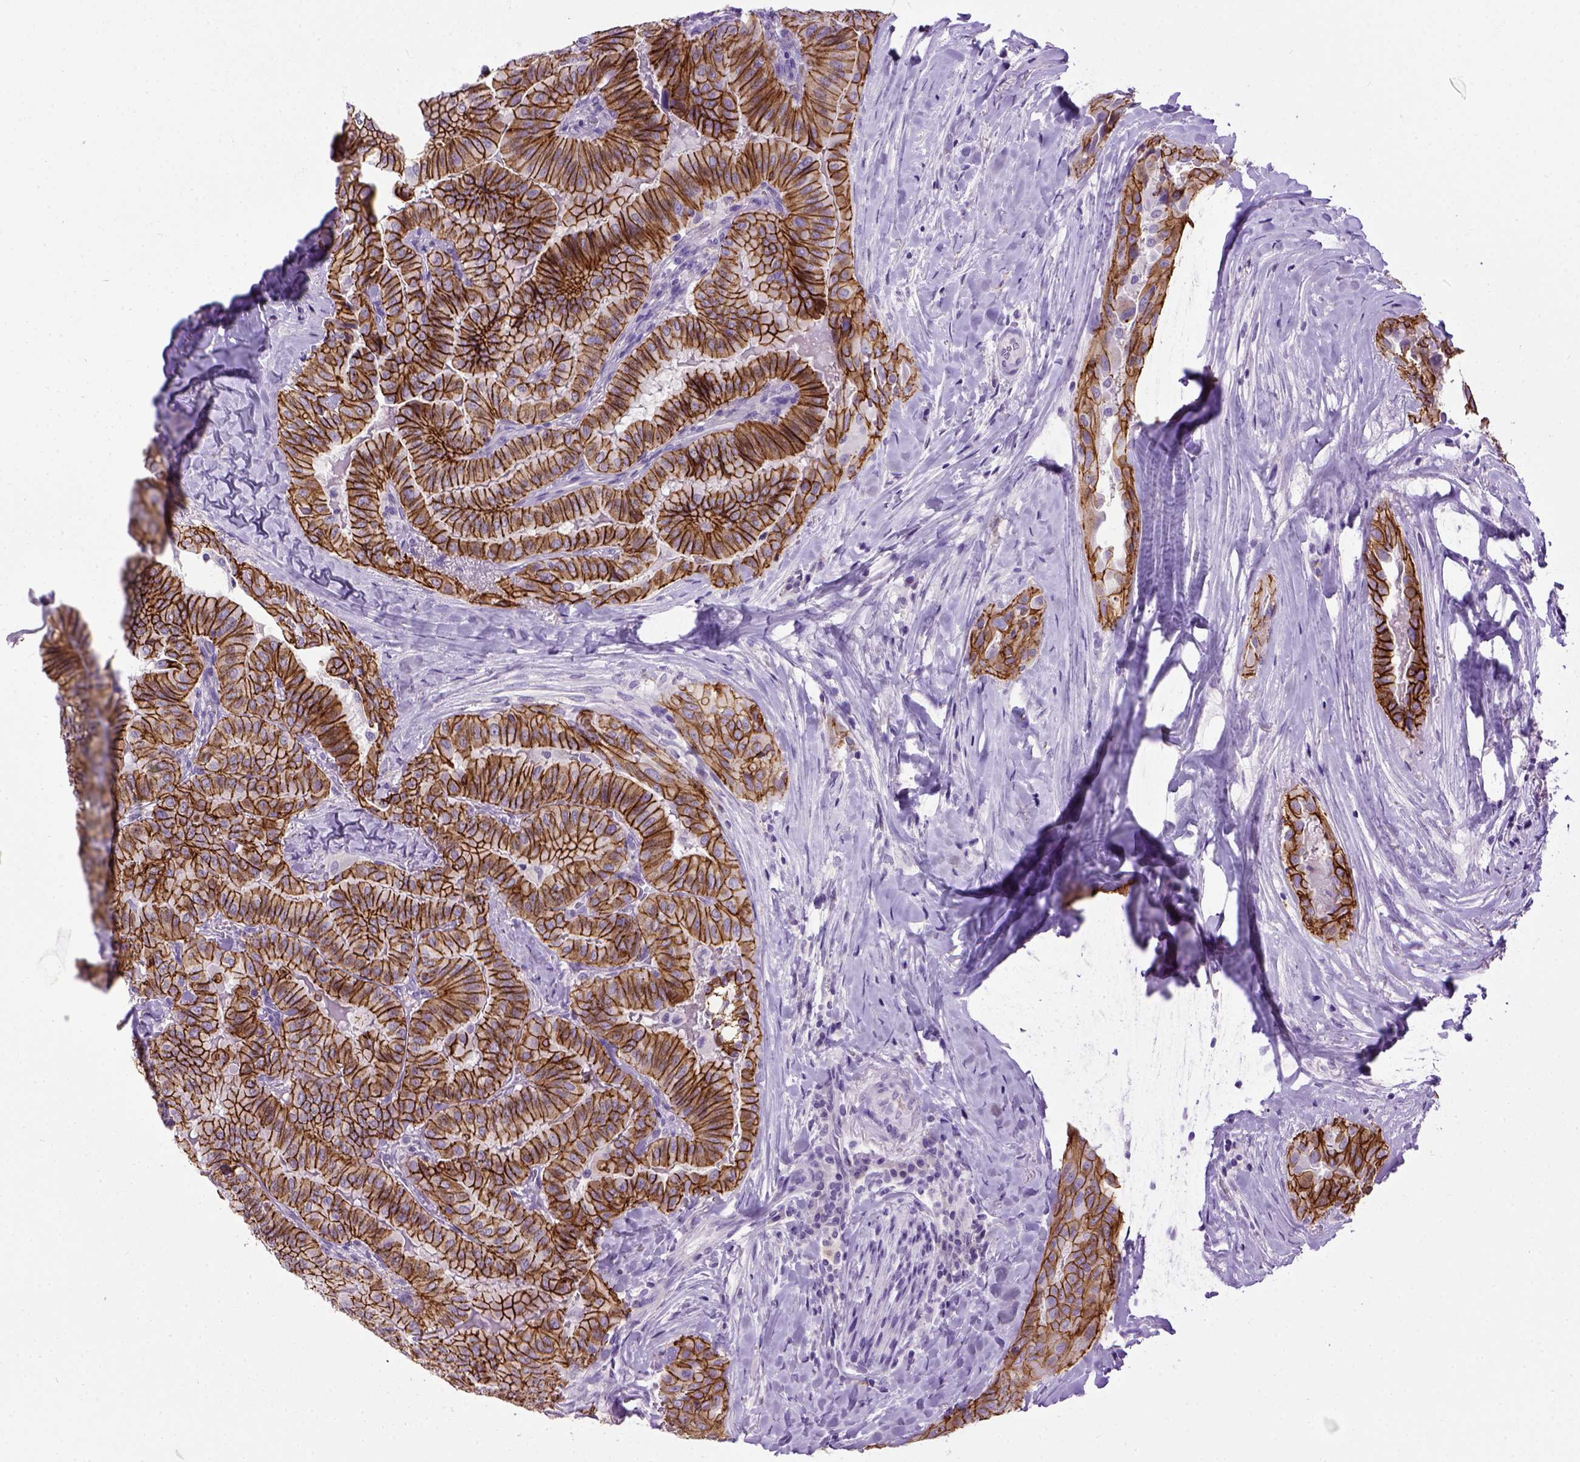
{"staining": {"intensity": "strong", "quantity": ">75%", "location": "cytoplasmic/membranous"}, "tissue": "thyroid cancer", "cell_type": "Tumor cells", "image_type": "cancer", "snomed": [{"axis": "morphology", "description": "Papillary adenocarcinoma, NOS"}, {"axis": "topography", "description": "Thyroid gland"}], "caption": "Strong cytoplasmic/membranous protein staining is seen in approximately >75% of tumor cells in thyroid cancer.", "gene": "CDH1", "patient": {"sex": "female", "age": 68}}